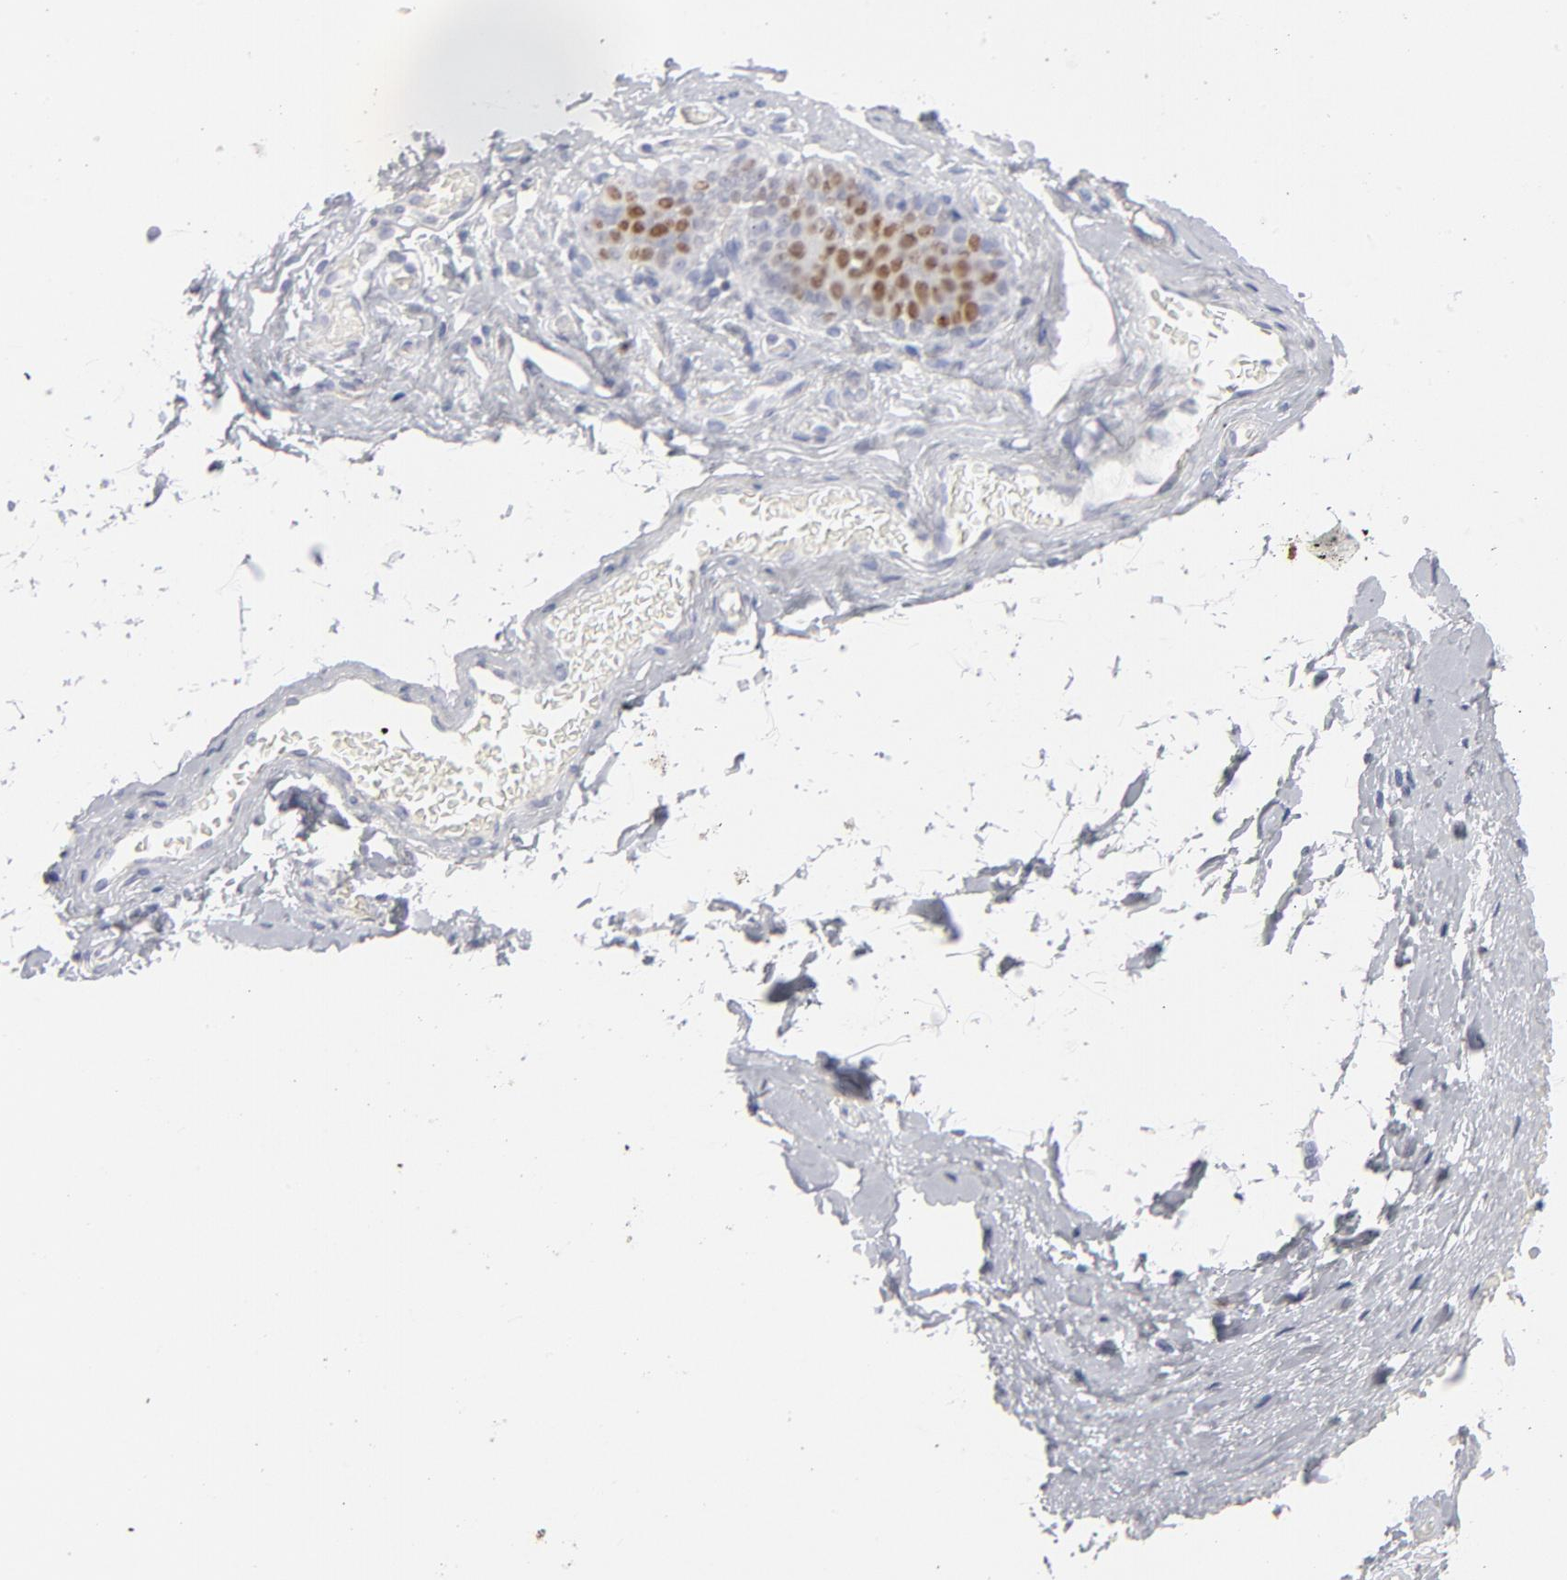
{"staining": {"intensity": "moderate", "quantity": "<25%", "location": "nuclear"}, "tissue": "nasopharynx", "cell_type": "Respiratory epithelial cells", "image_type": "normal", "snomed": [{"axis": "morphology", "description": "Normal tissue, NOS"}, {"axis": "topography", "description": "Nasopharynx"}], "caption": "Protein staining shows moderate nuclear expression in about <25% of respiratory epithelial cells in normal nasopharynx. The staining was performed using DAB (3,3'-diaminobenzidine) to visualize the protein expression in brown, while the nuclei were stained in blue with hematoxylin (Magnification: 20x).", "gene": "MCM7", "patient": {"sex": "male", "age": 56}}